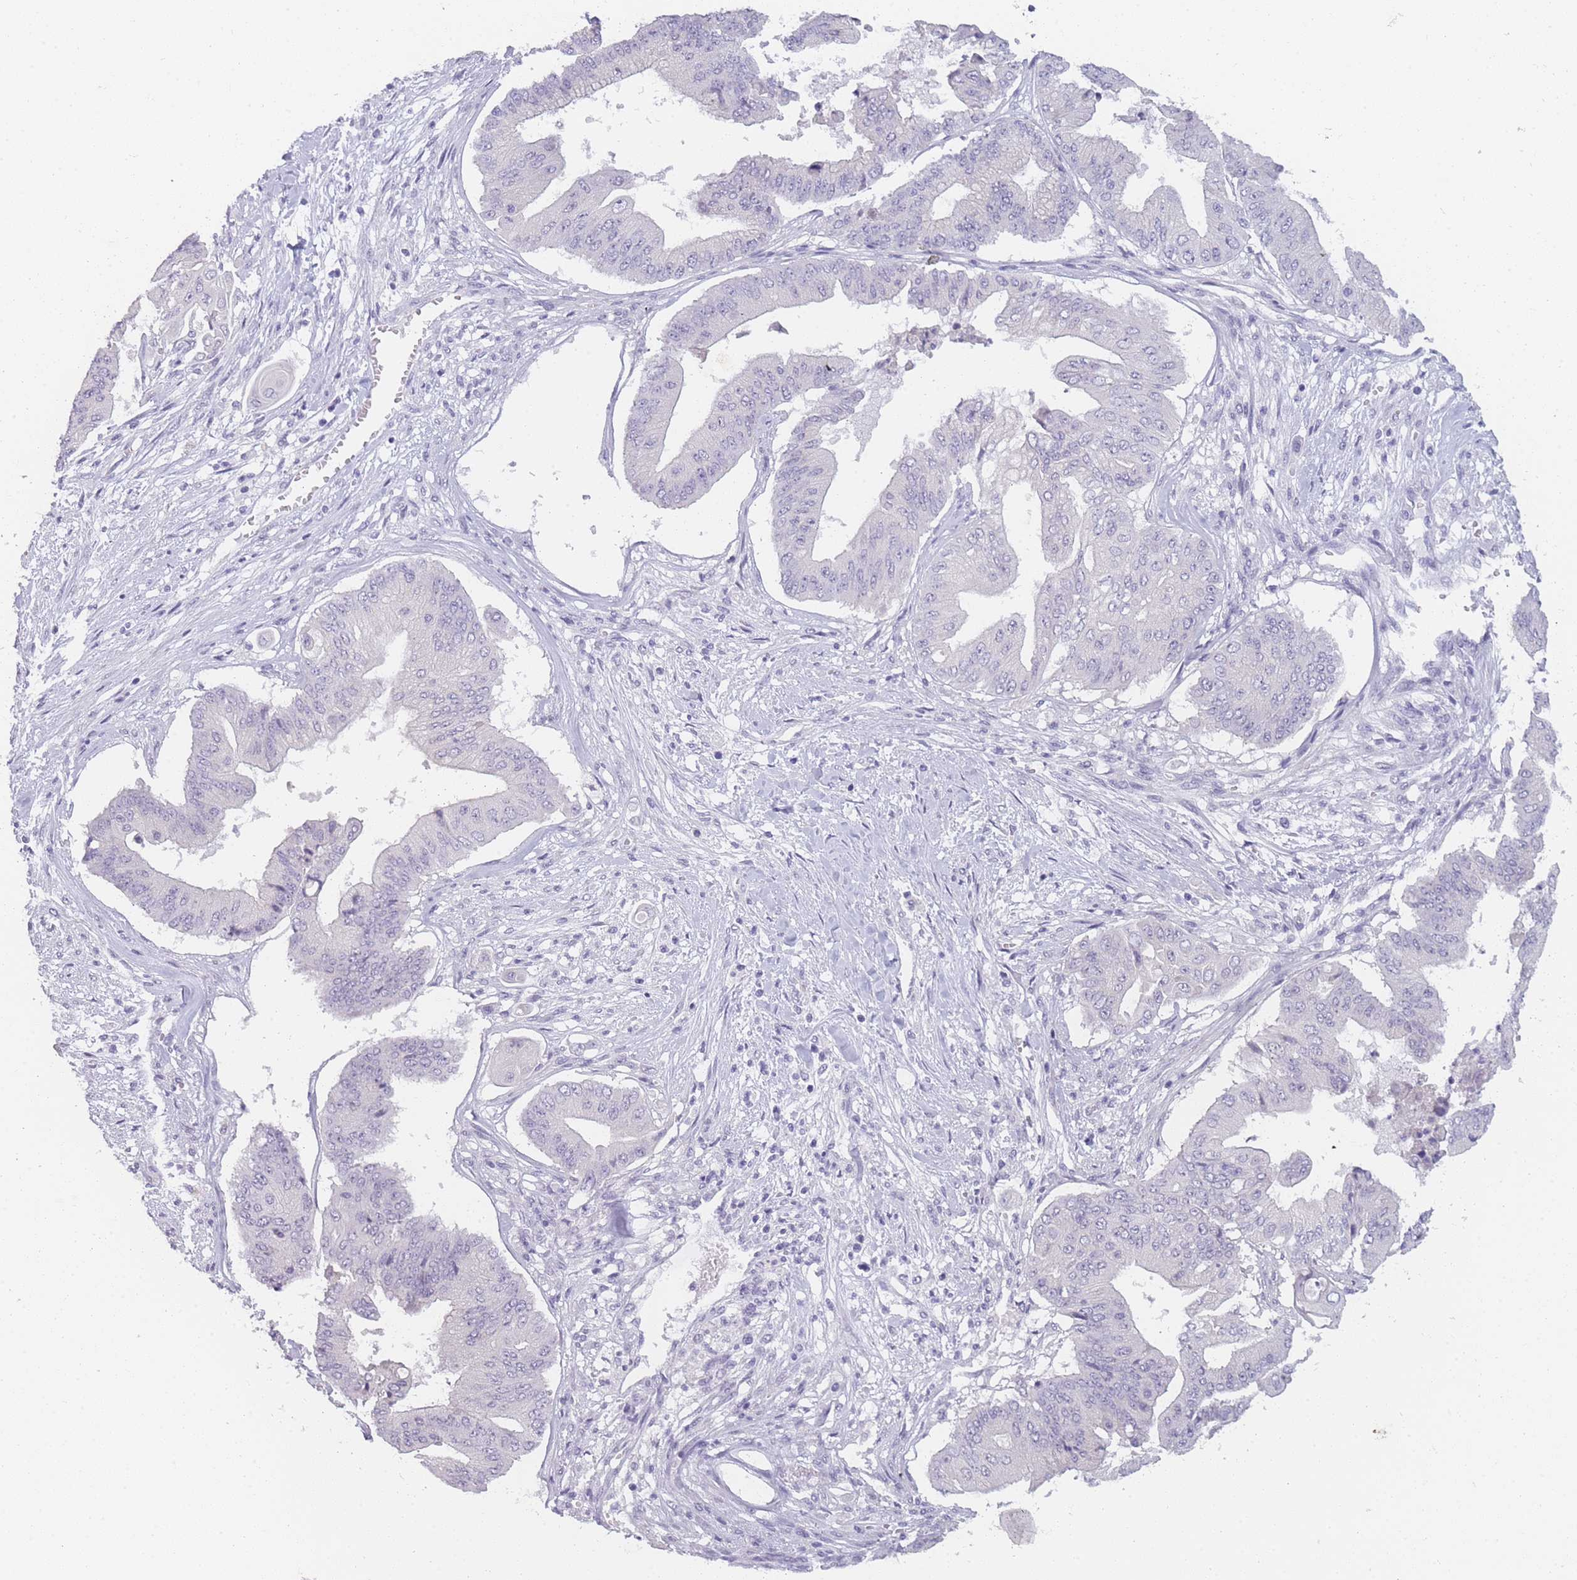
{"staining": {"intensity": "negative", "quantity": "none", "location": "none"}, "tissue": "pancreatic cancer", "cell_type": "Tumor cells", "image_type": "cancer", "snomed": [{"axis": "morphology", "description": "Adenocarcinoma, NOS"}, {"axis": "topography", "description": "Pancreas"}], "caption": "The photomicrograph exhibits no significant staining in tumor cells of pancreatic cancer (adenocarcinoma).", "gene": "INS", "patient": {"sex": "female", "age": 77}}